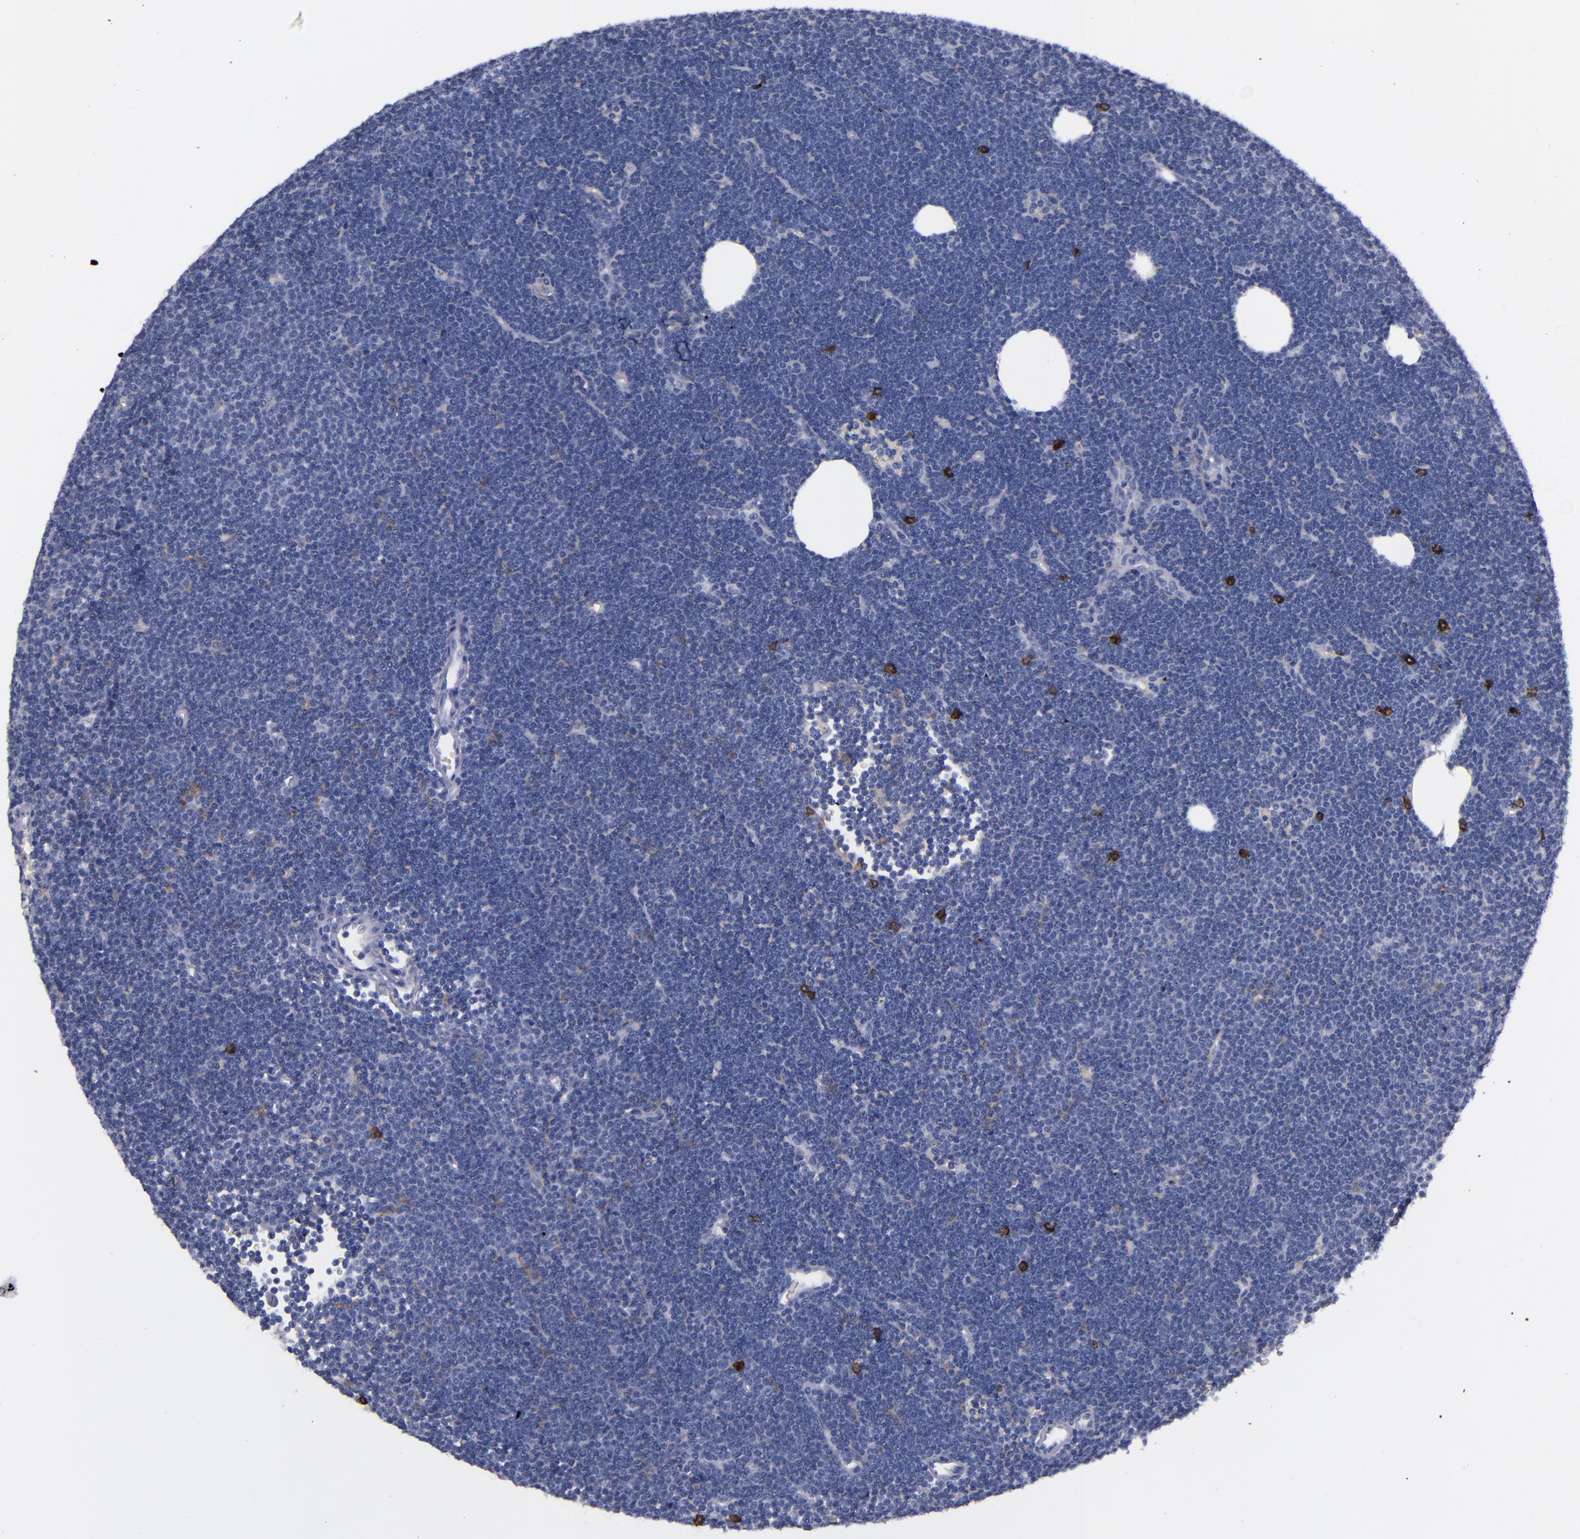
{"staining": {"intensity": "strong", "quantity": "<25%", "location": "cytoplasmic/membranous"}, "tissue": "lymphoma", "cell_type": "Tumor cells", "image_type": "cancer", "snomed": [{"axis": "morphology", "description": "Malignant lymphoma, non-Hodgkin's type, Low grade"}, {"axis": "topography", "description": "Lymph node"}], "caption": "IHC image of neoplastic tissue: low-grade malignant lymphoma, non-Hodgkin's type stained using immunohistochemistry exhibits medium levels of strong protein expression localized specifically in the cytoplasmic/membranous of tumor cells, appearing as a cytoplasmic/membranous brown color.", "gene": "CD38", "patient": {"sex": "female", "age": 73}}